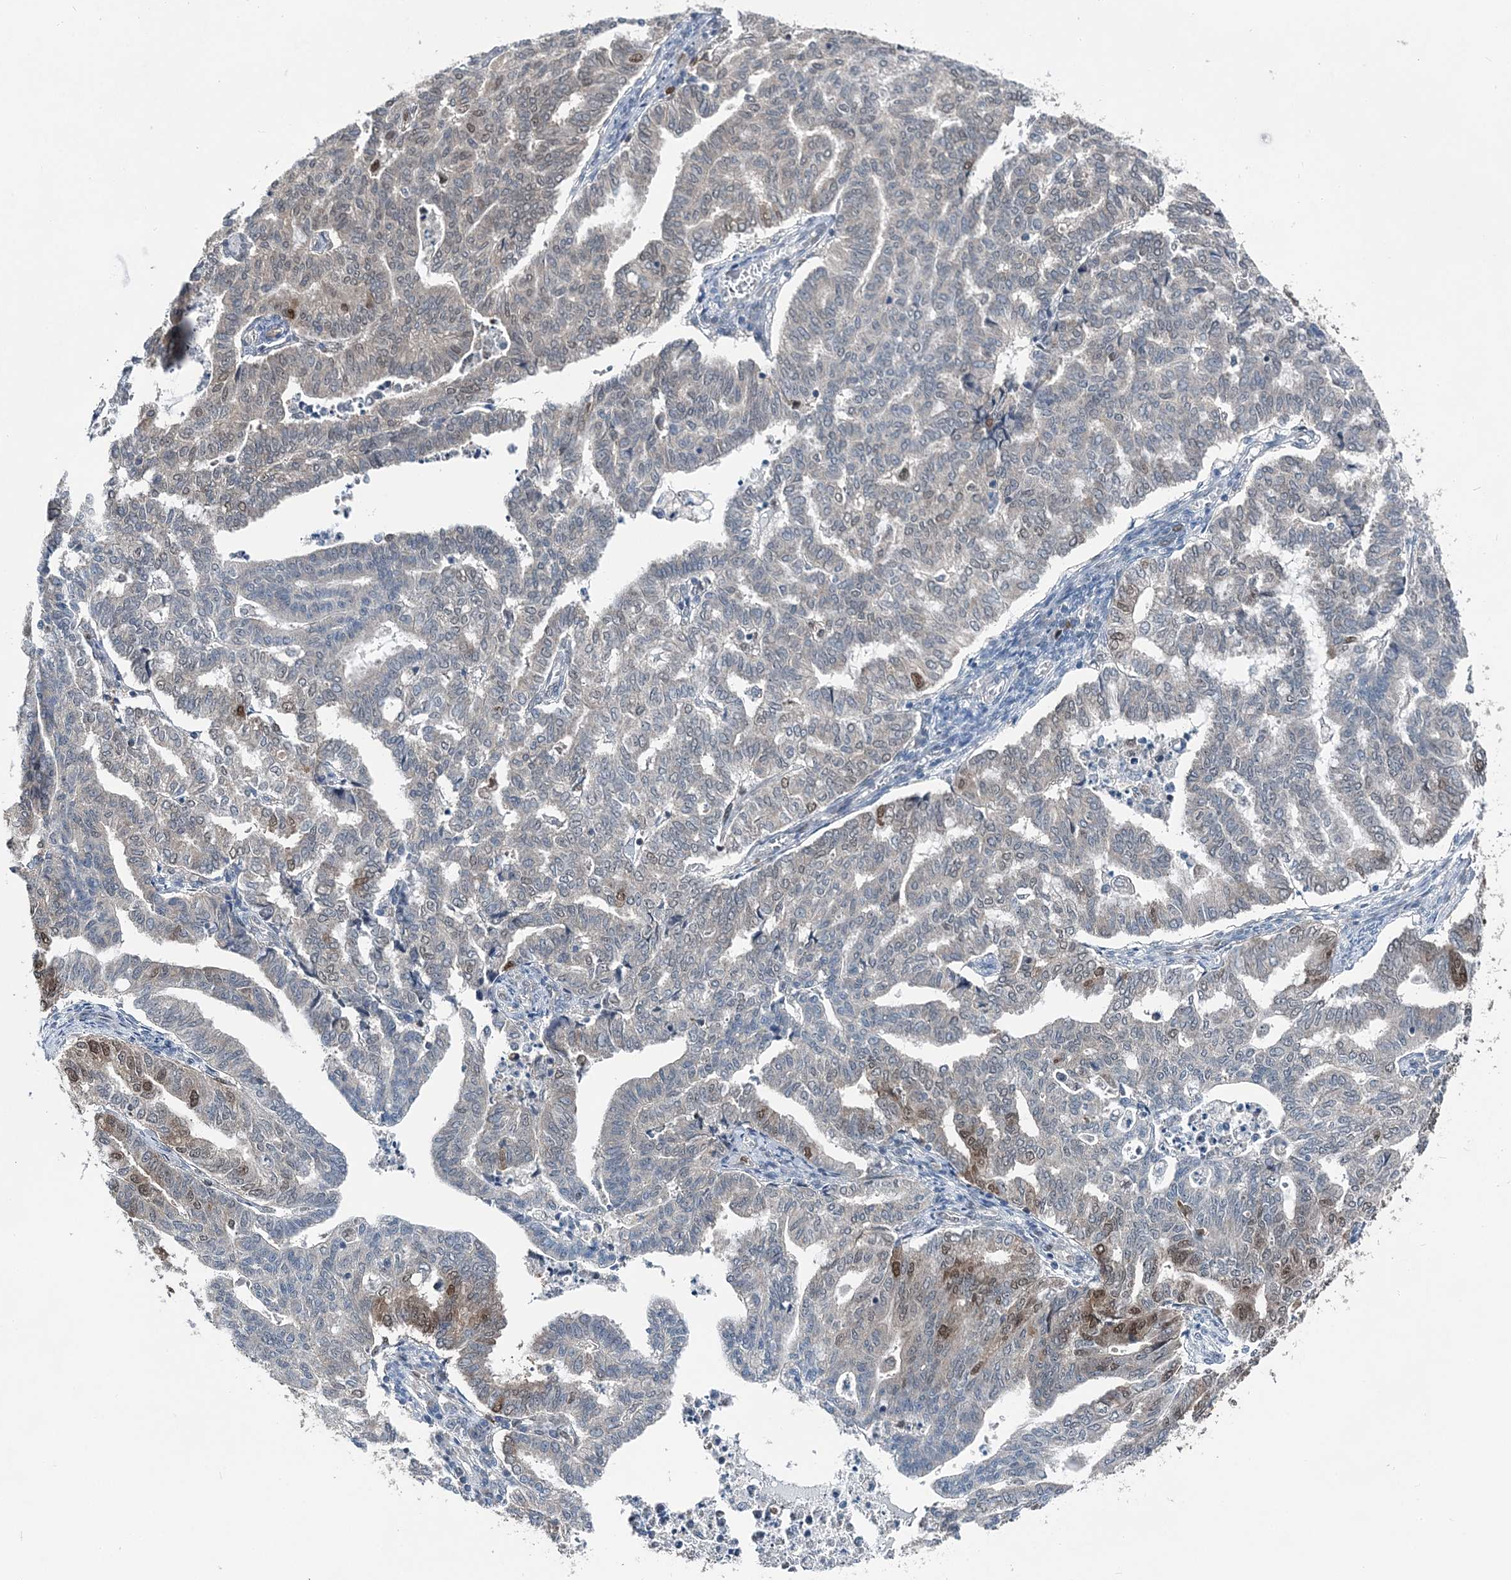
{"staining": {"intensity": "strong", "quantity": "<25%", "location": "nuclear"}, "tissue": "endometrial cancer", "cell_type": "Tumor cells", "image_type": "cancer", "snomed": [{"axis": "morphology", "description": "Adenocarcinoma, NOS"}, {"axis": "topography", "description": "Endometrium"}], "caption": "Immunohistochemical staining of adenocarcinoma (endometrial) exhibits medium levels of strong nuclear expression in about <25% of tumor cells.", "gene": "HAT1", "patient": {"sex": "female", "age": 79}}